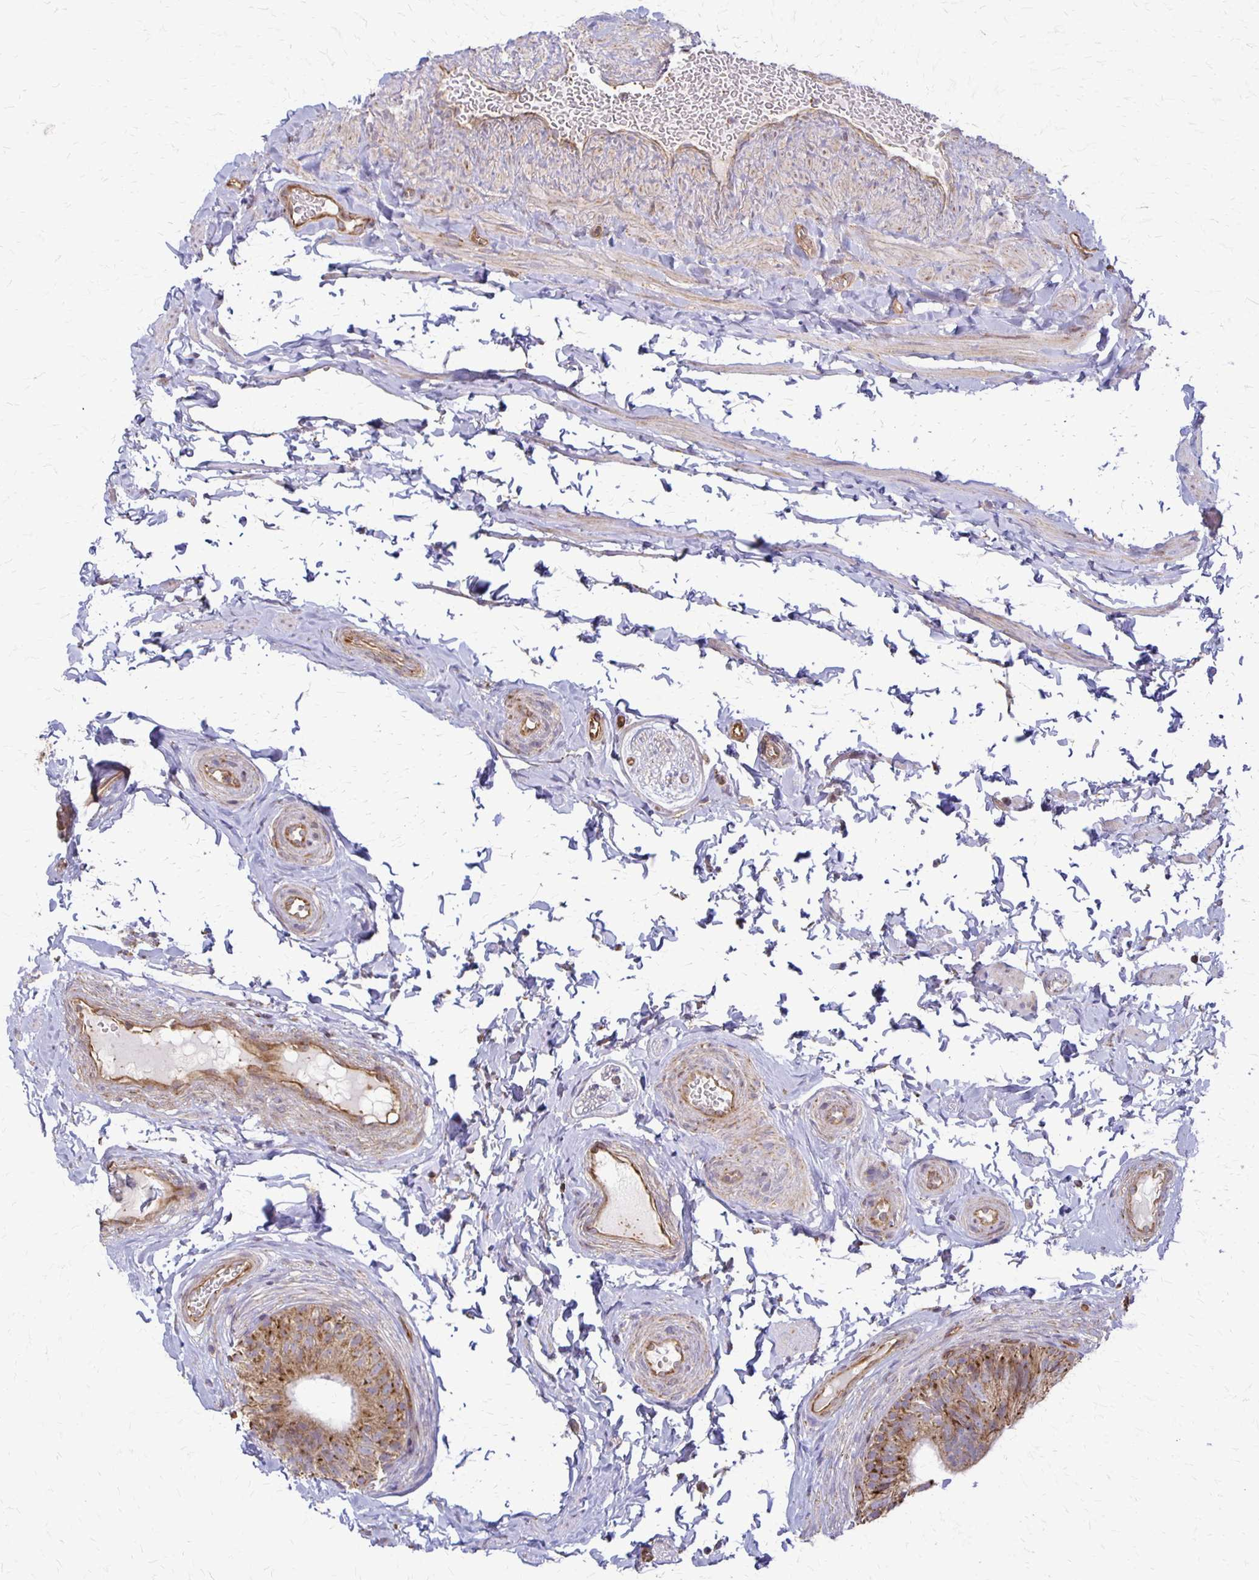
{"staining": {"intensity": "moderate", "quantity": ">75%", "location": "cytoplasmic/membranous"}, "tissue": "epididymis", "cell_type": "Glandular cells", "image_type": "normal", "snomed": [{"axis": "morphology", "description": "Normal tissue, NOS"}, {"axis": "topography", "description": "Epididymis, spermatic cord, NOS"}, {"axis": "topography", "description": "Epididymis"}, {"axis": "topography", "description": "Peripheral nerve tissue"}], "caption": "DAB immunohistochemical staining of normal human epididymis exhibits moderate cytoplasmic/membranous protein staining in approximately >75% of glandular cells. (DAB (3,3'-diaminobenzidine) IHC, brown staining for protein, blue staining for nuclei).", "gene": "EIF4EBP2", "patient": {"sex": "male", "age": 29}}